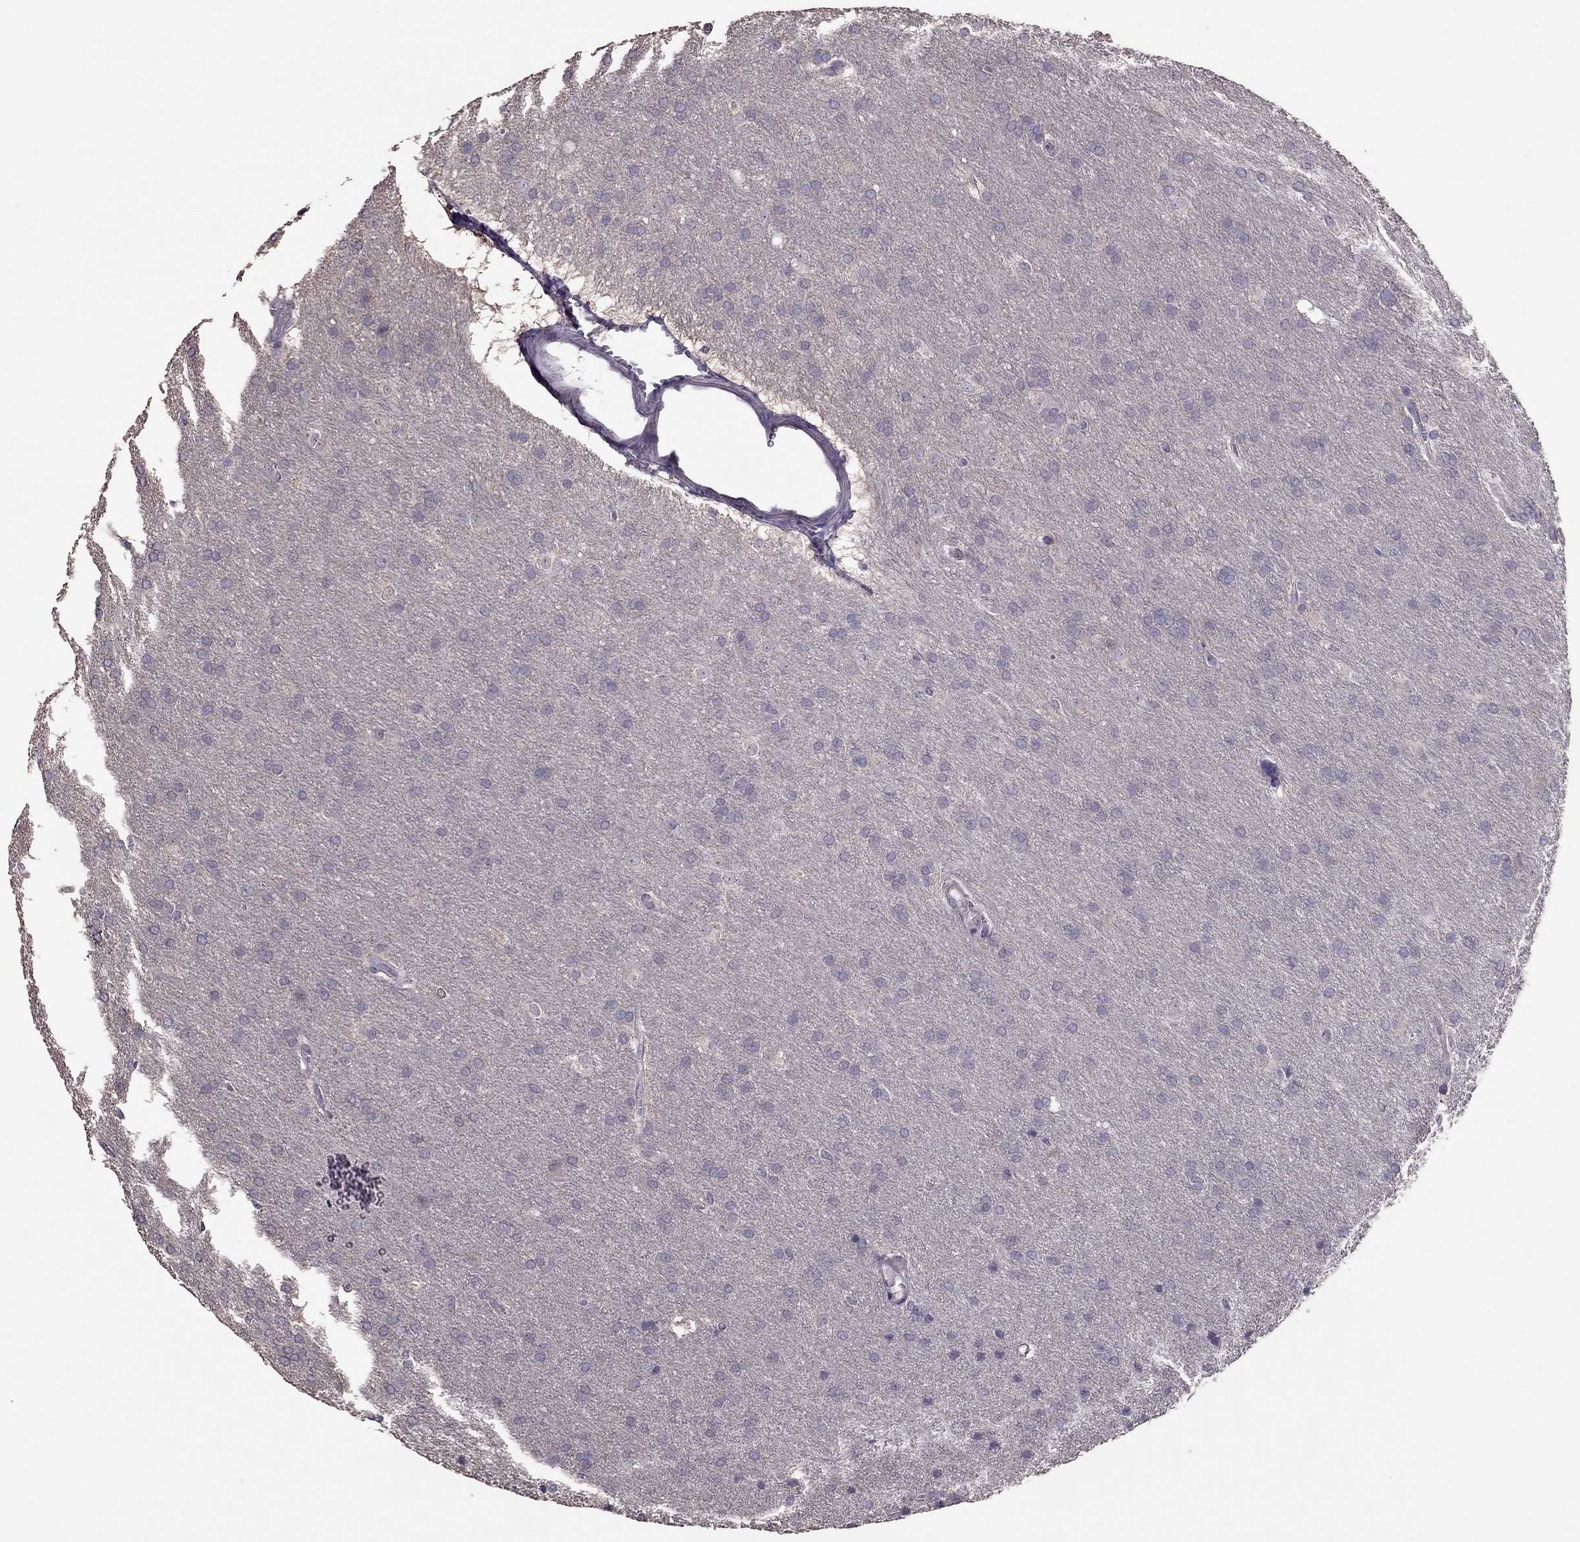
{"staining": {"intensity": "negative", "quantity": "none", "location": "none"}, "tissue": "glioma", "cell_type": "Tumor cells", "image_type": "cancer", "snomed": [{"axis": "morphology", "description": "Glioma, malignant, Low grade"}, {"axis": "topography", "description": "Brain"}], "caption": "Human low-grade glioma (malignant) stained for a protein using IHC exhibits no expression in tumor cells.", "gene": "LRRC46", "patient": {"sex": "female", "age": 32}}